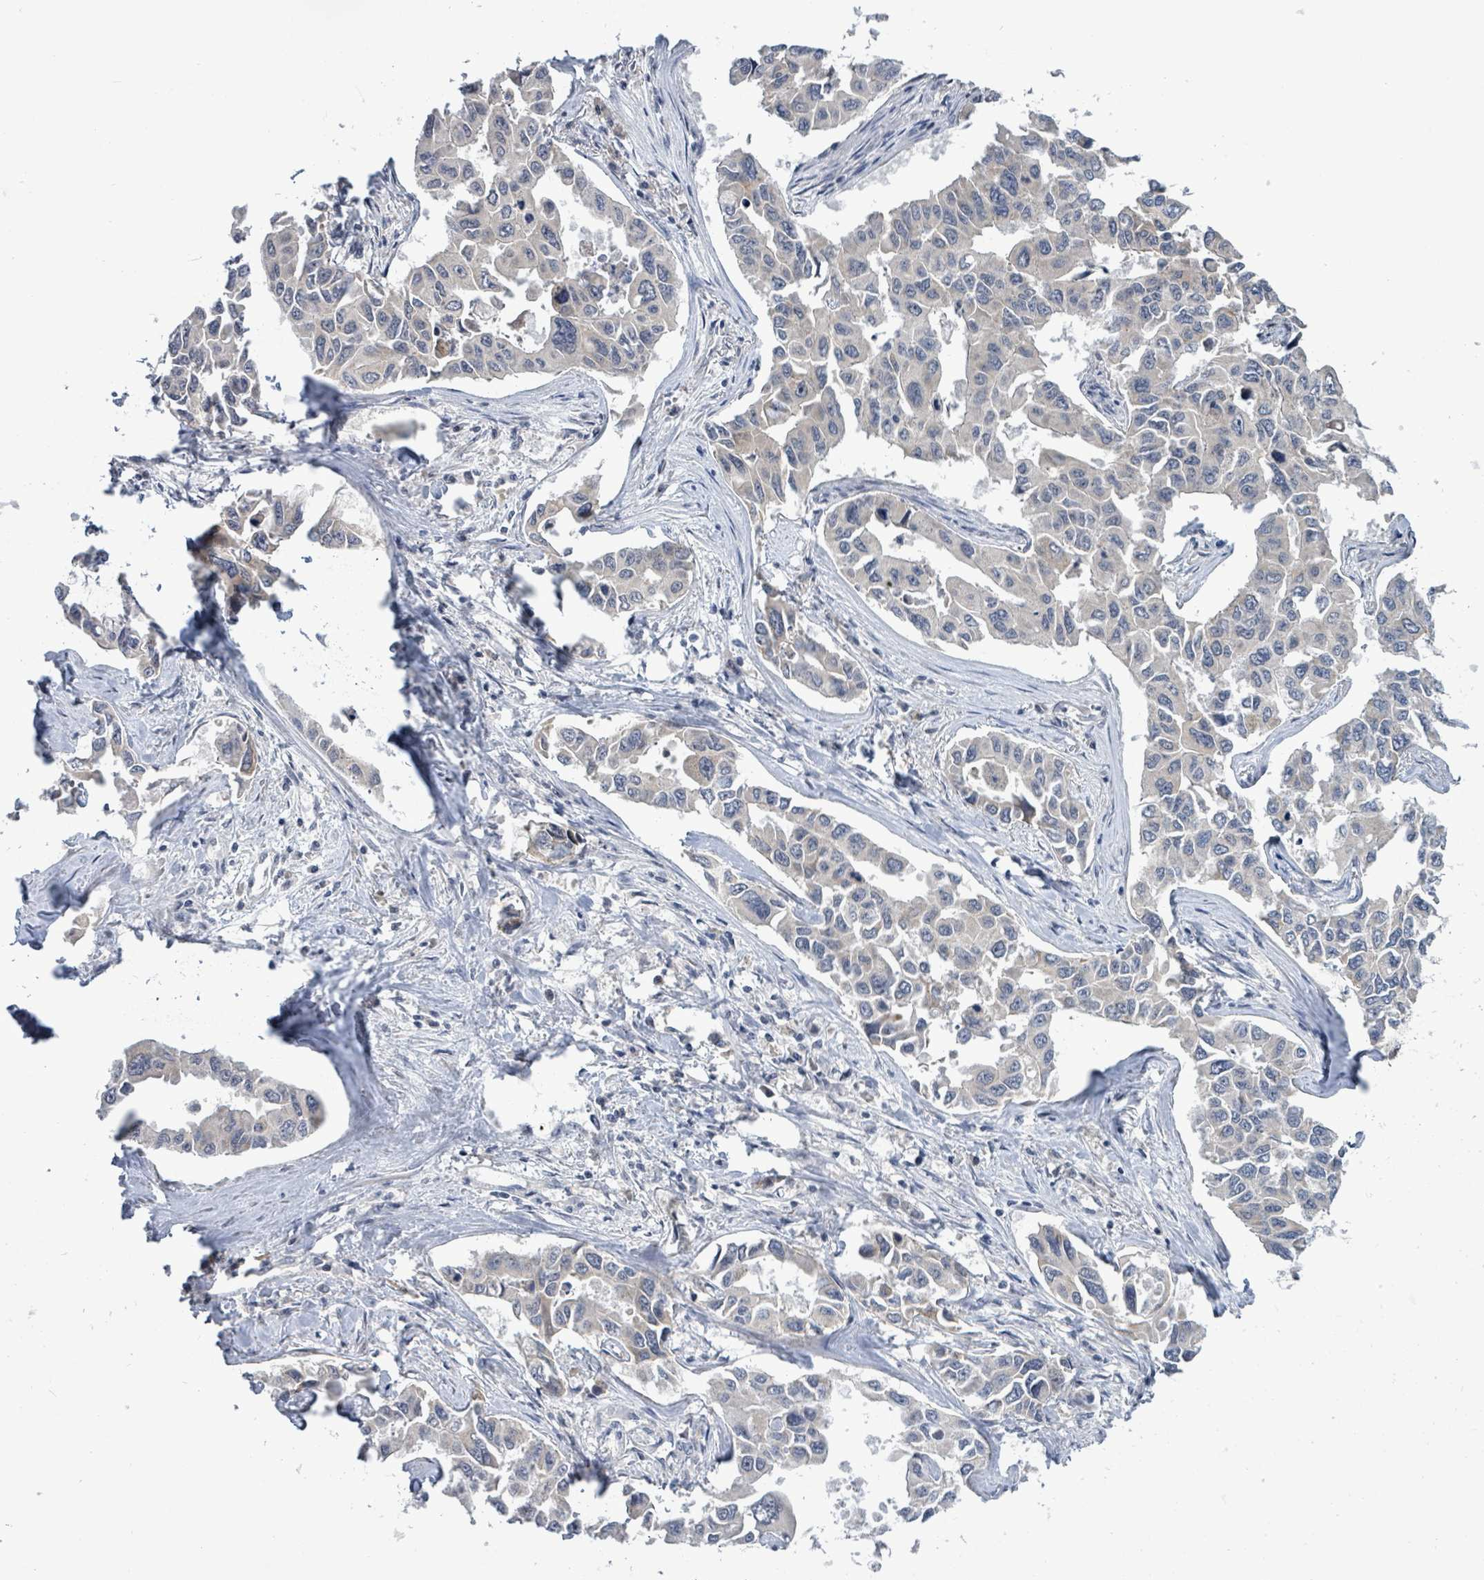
{"staining": {"intensity": "negative", "quantity": "none", "location": "none"}, "tissue": "lung cancer", "cell_type": "Tumor cells", "image_type": "cancer", "snomed": [{"axis": "morphology", "description": "Adenocarcinoma, NOS"}, {"axis": "topography", "description": "Lung"}], "caption": "This micrograph is of adenocarcinoma (lung) stained with immunohistochemistry (IHC) to label a protein in brown with the nuclei are counter-stained blue. There is no positivity in tumor cells.", "gene": "COQ10B", "patient": {"sex": "male", "age": 64}}